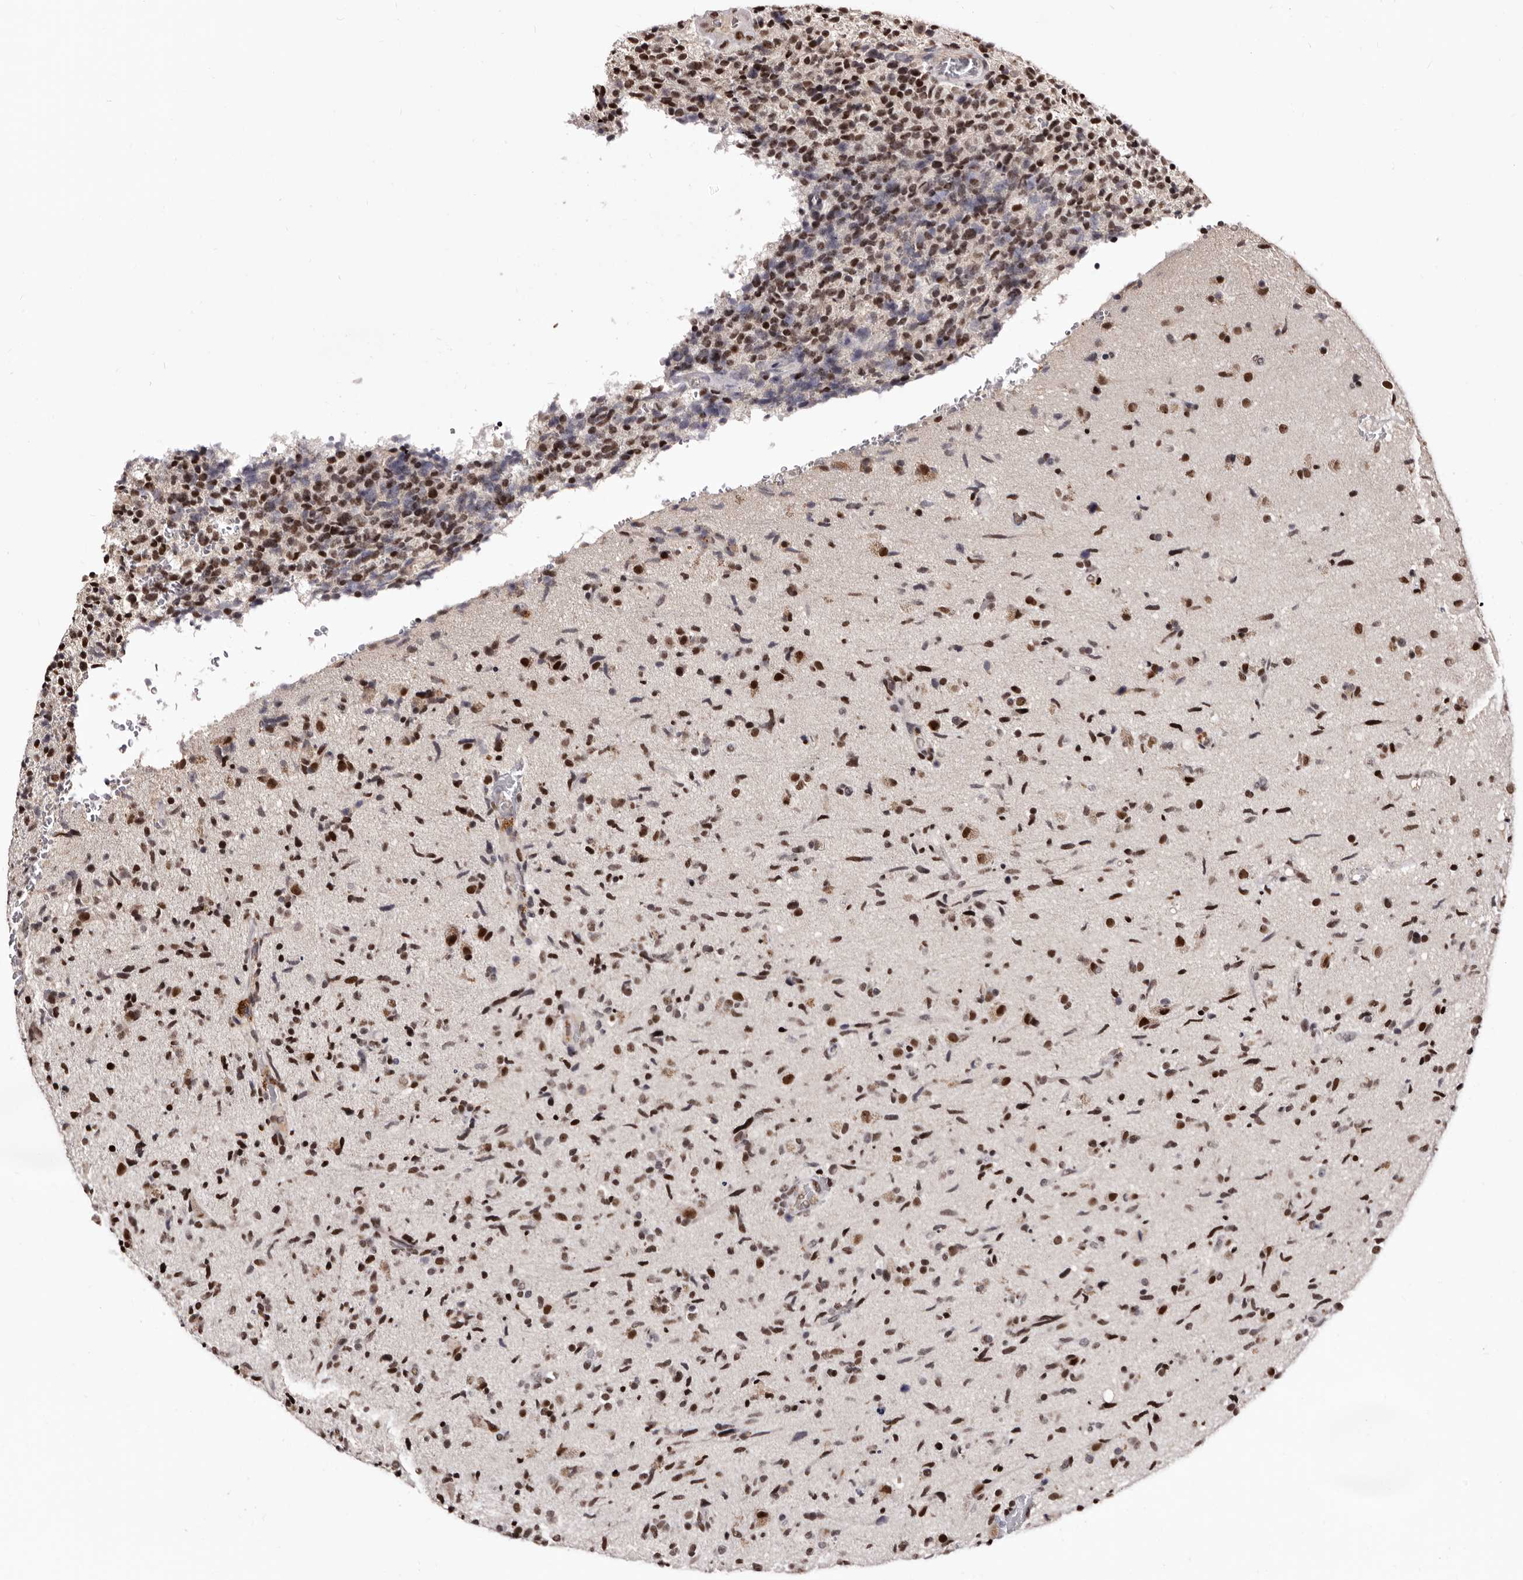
{"staining": {"intensity": "moderate", "quantity": ">75%", "location": "nuclear"}, "tissue": "glioma", "cell_type": "Tumor cells", "image_type": "cancer", "snomed": [{"axis": "morphology", "description": "Glioma, malignant, High grade"}, {"axis": "topography", "description": "Brain"}], "caption": "Moderate nuclear protein expression is present in about >75% of tumor cells in glioma. The protein of interest is shown in brown color, while the nuclei are stained blue.", "gene": "ANAPC11", "patient": {"sex": "male", "age": 72}}